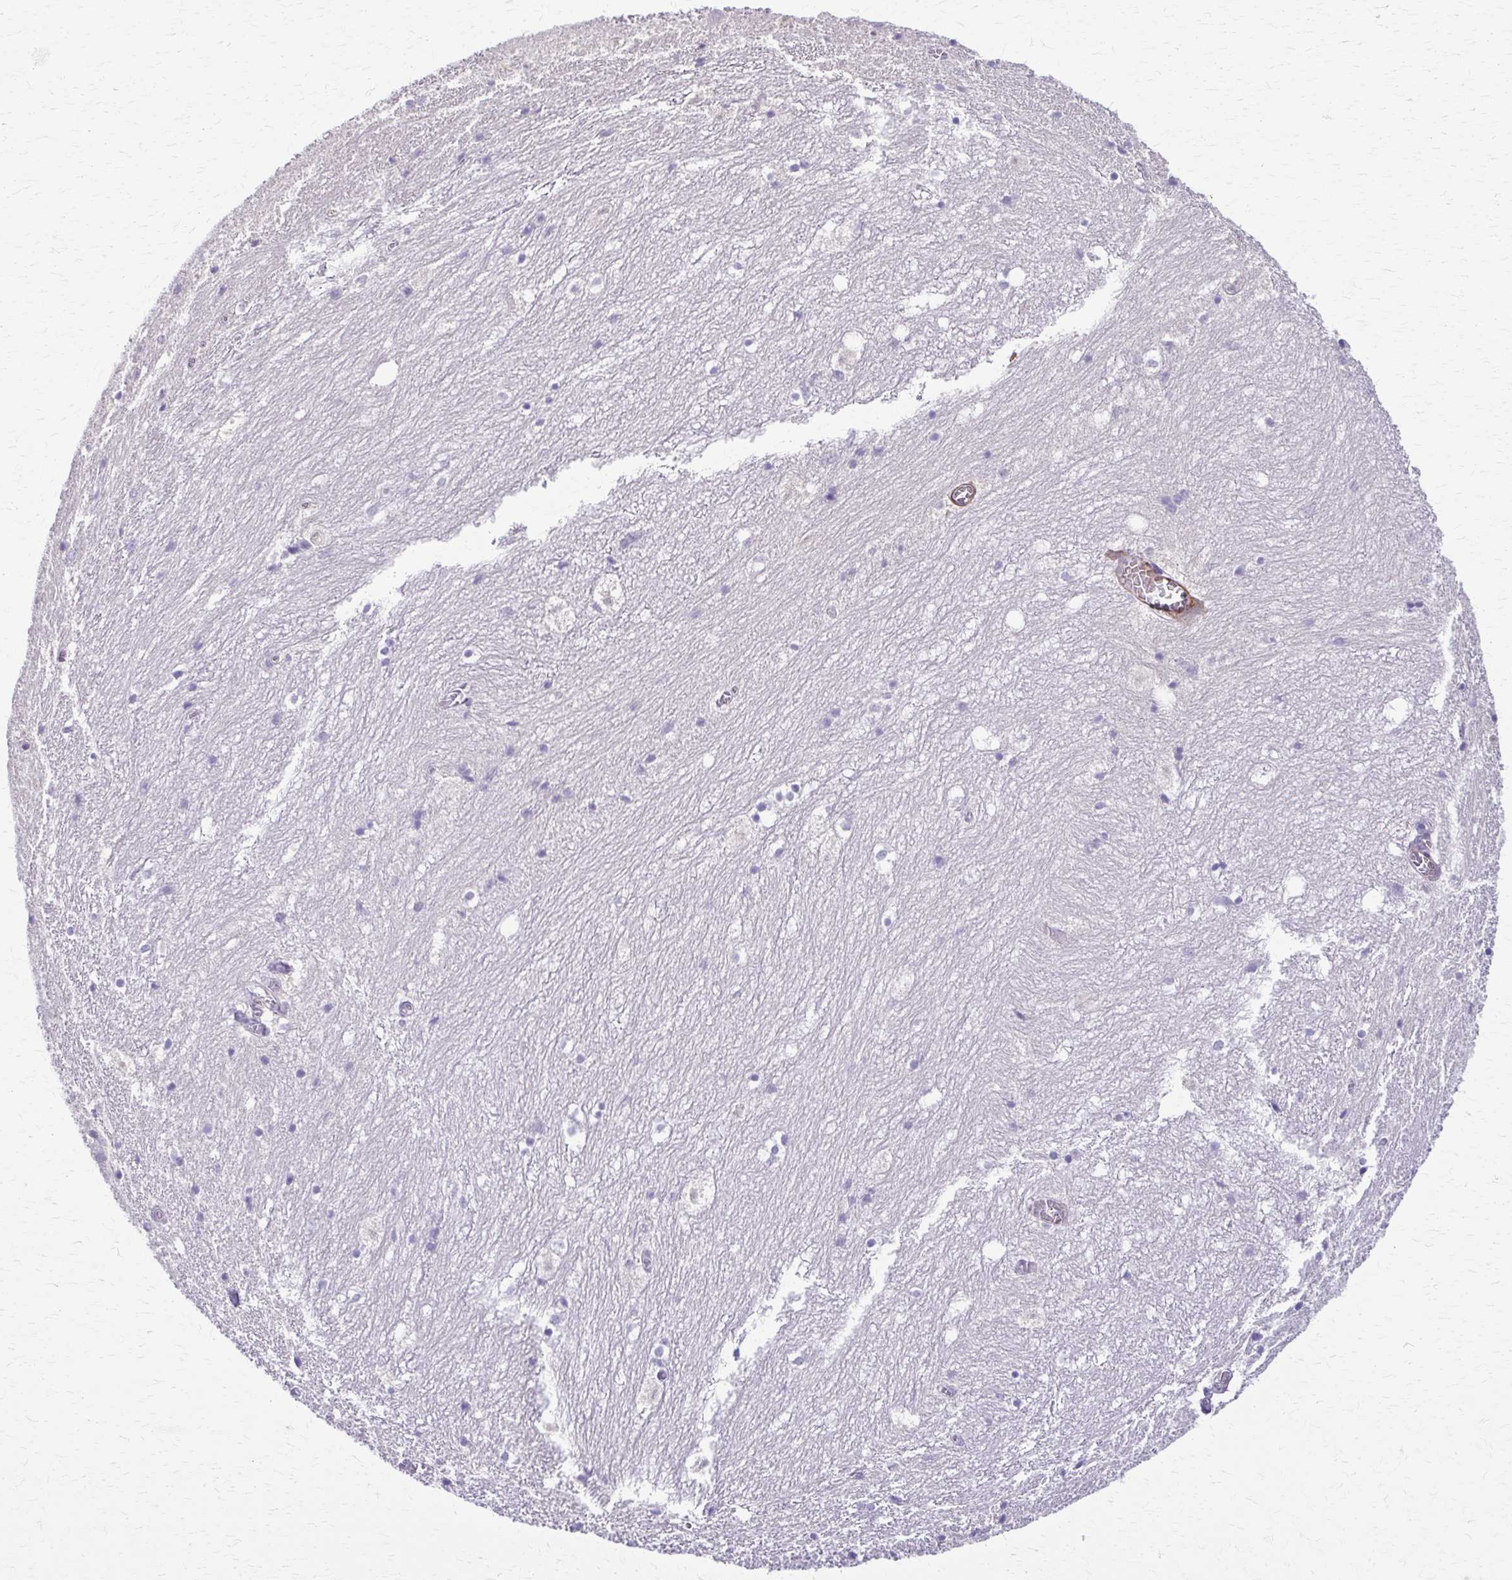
{"staining": {"intensity": "negative", "quantity": "none", "location": "none"}, "tissue": "hippocampus", "cell_type": "Glial cells", "image_type": "normal", "snomed": [{"axis": "morphology", "description": "Normal tissue, NOS"}, {"axis": "topography", "description": "Hippocampus"}], "caption": "Immunohistochemistry photomicrograph of unremarkable hippocampus stained for a protein (brown), which reveals no positivity in glial cells. Brightfield microscopy of immunohistochemistry stained with DAB (3,3'-diaminobenzidine) (brown) and hematoxylin (blue), captured at high magnification.", "gene": "DSP", "patient": {"sex": "female", "age": 52}}